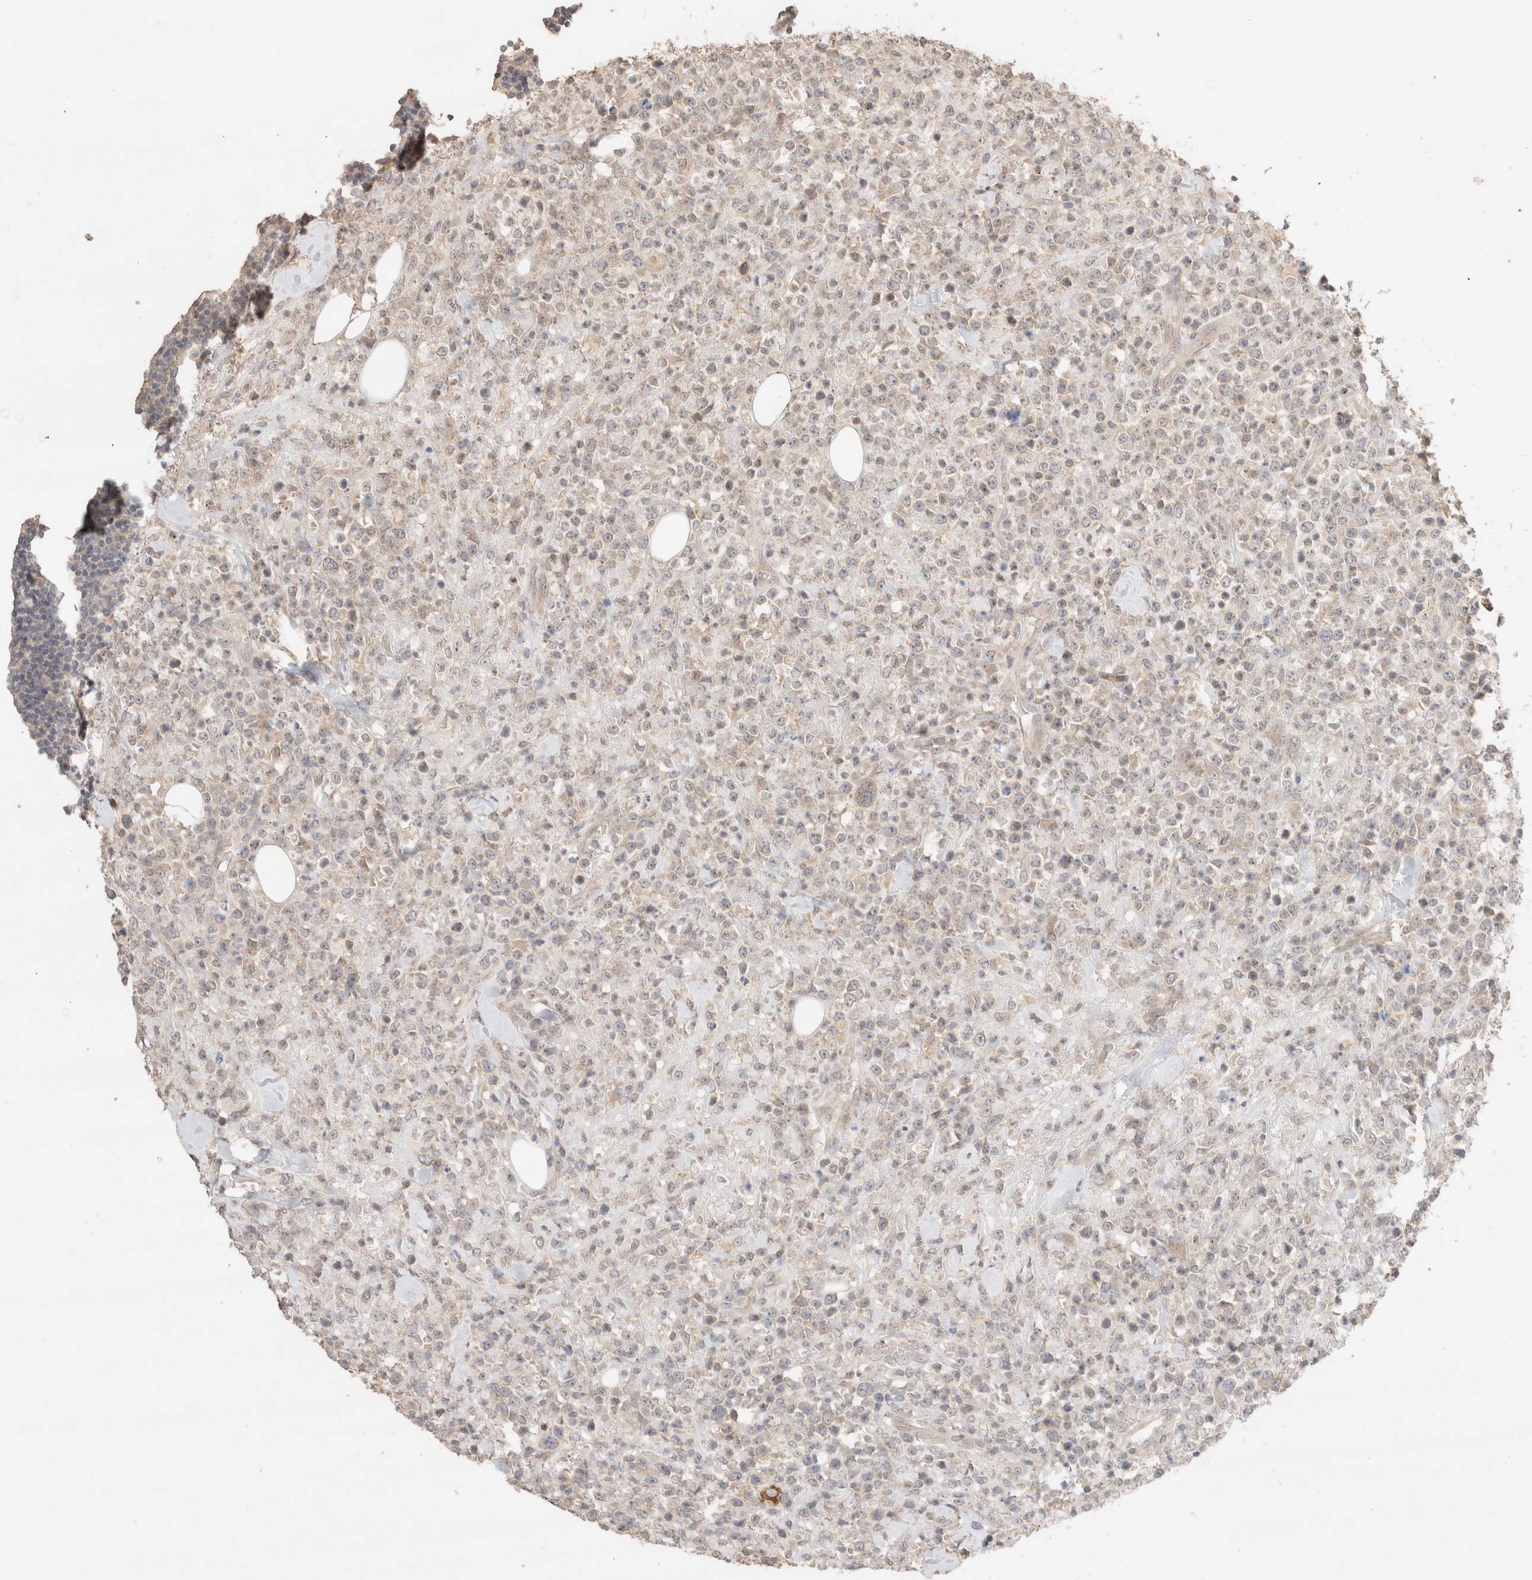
{"staining": {"intensity": "negative", "quantity": "none", "location": "none"}, "tissue": "lymphoma", "cell_type": "Tumor cells", "image_type": "cancer", "snomed": [{"axis": "morphology", "description": "Malignant lymphoma, non-Hodgkin's type, High grade"}, {"axis": "topography", "description": "Colon"}], "caption": "Immunohistochemical staining of human malignant lymphoma, non-Hodgkin's type (high-grade) demonstrates no significant expression in tumor cells.", "gene": "TRIM41", "patient": {"sex": "female", "age": 53}}